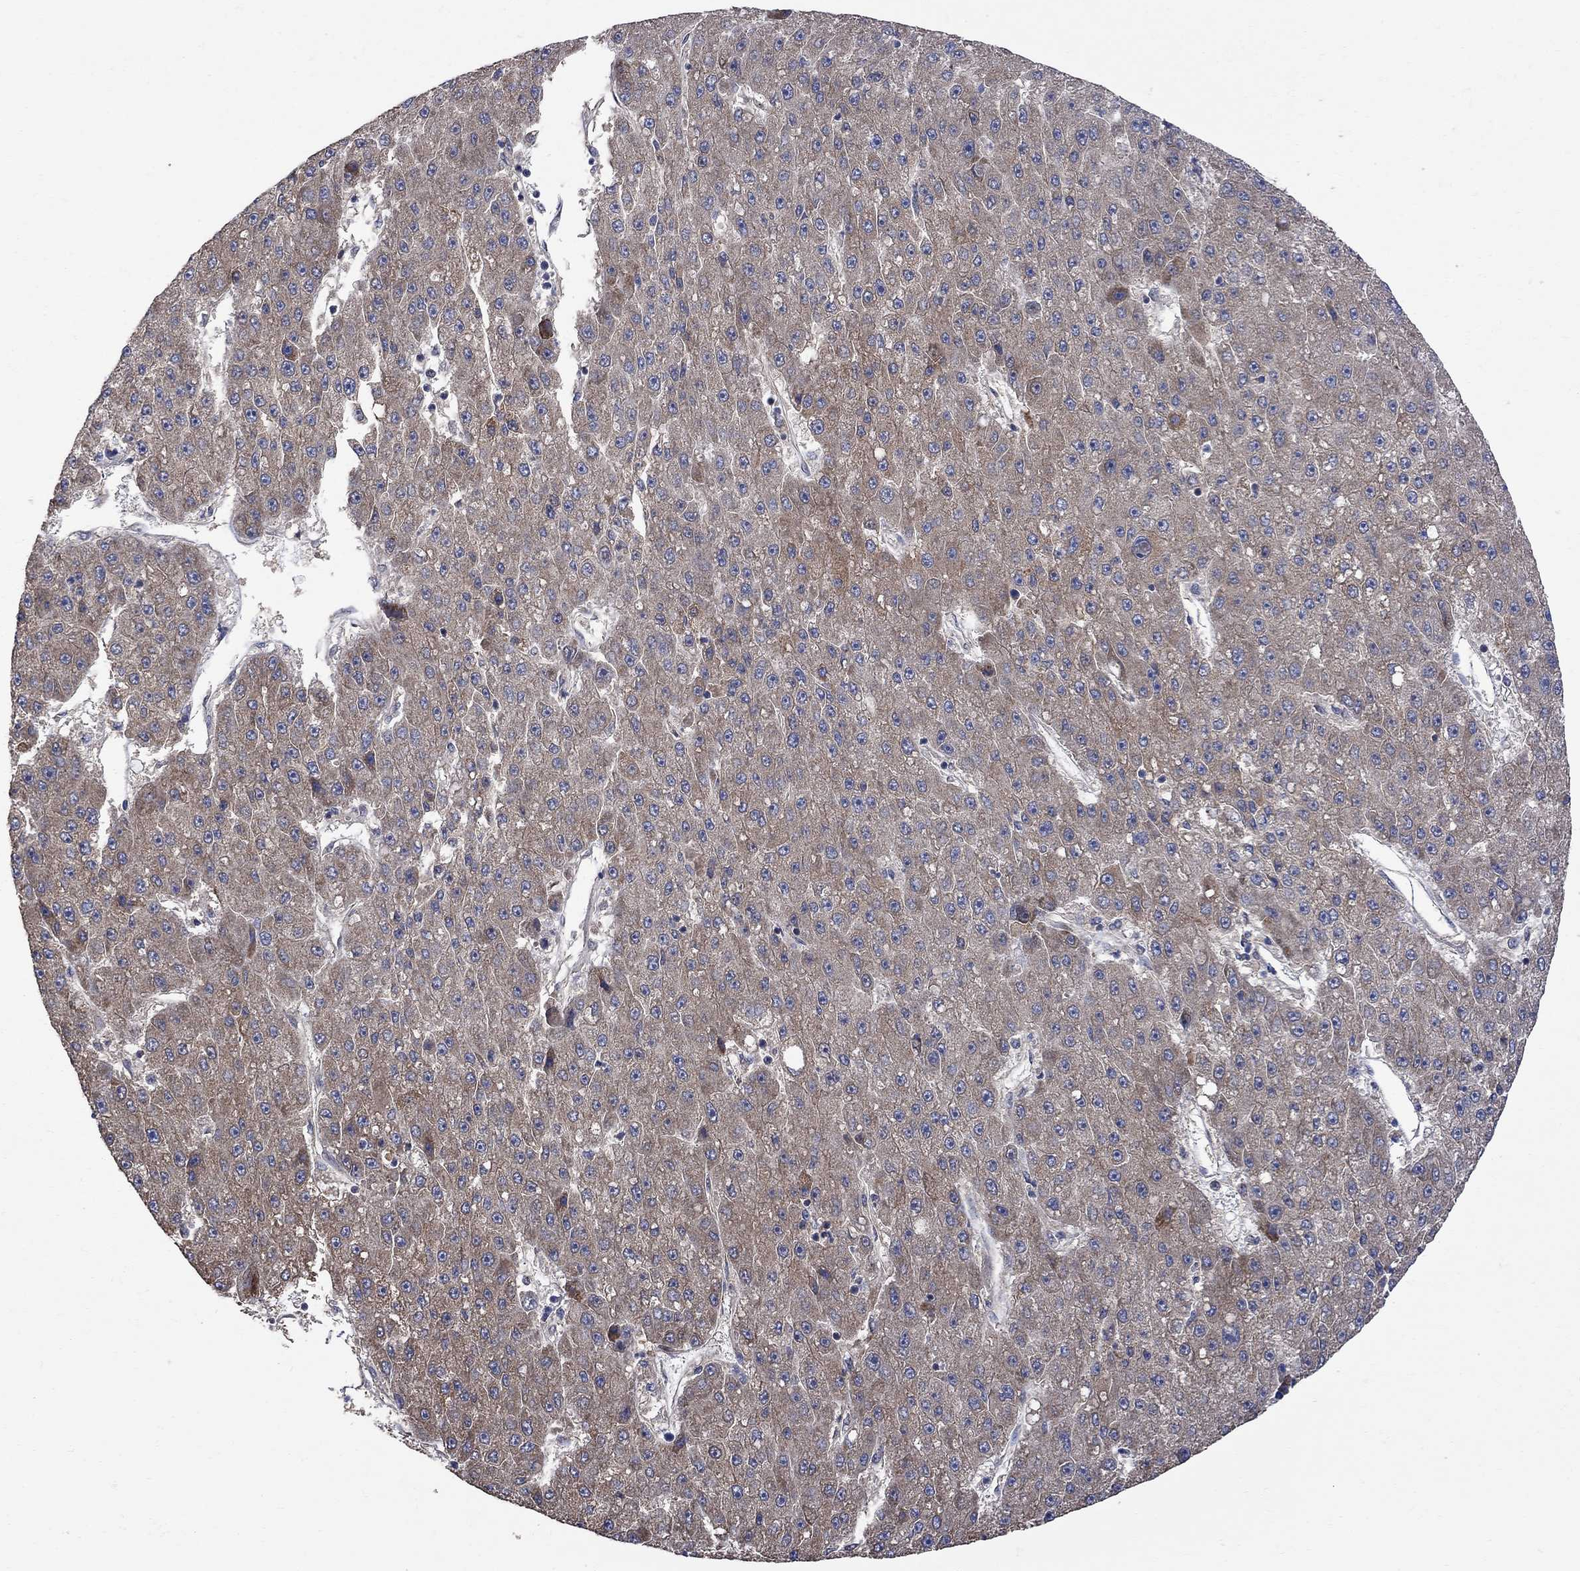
{"staining": {"intensity": "moderate", "quantity": "25%-75%", "location": "cytoplasmic/membranous"}, "tissue": "liver cancer", "cell_type": "Tumor cells", "image_type": "cancer", "snomed": [{"axis": "morphology", "description": "Carcinoma, Hepatocellular, NOS"}, {"axis": "topography", "description": "Liver"}], "caption": "IHC (DAB (3,3'-diaminobenzidine)) staining of hepatocellular carcinoma (liver) shows moderate cytoplasmic/membranous protein expression in about 25%-75% of tumor cells.", "gene": "ANKRA2", "patient": {"sex": "male", "age": 67}}